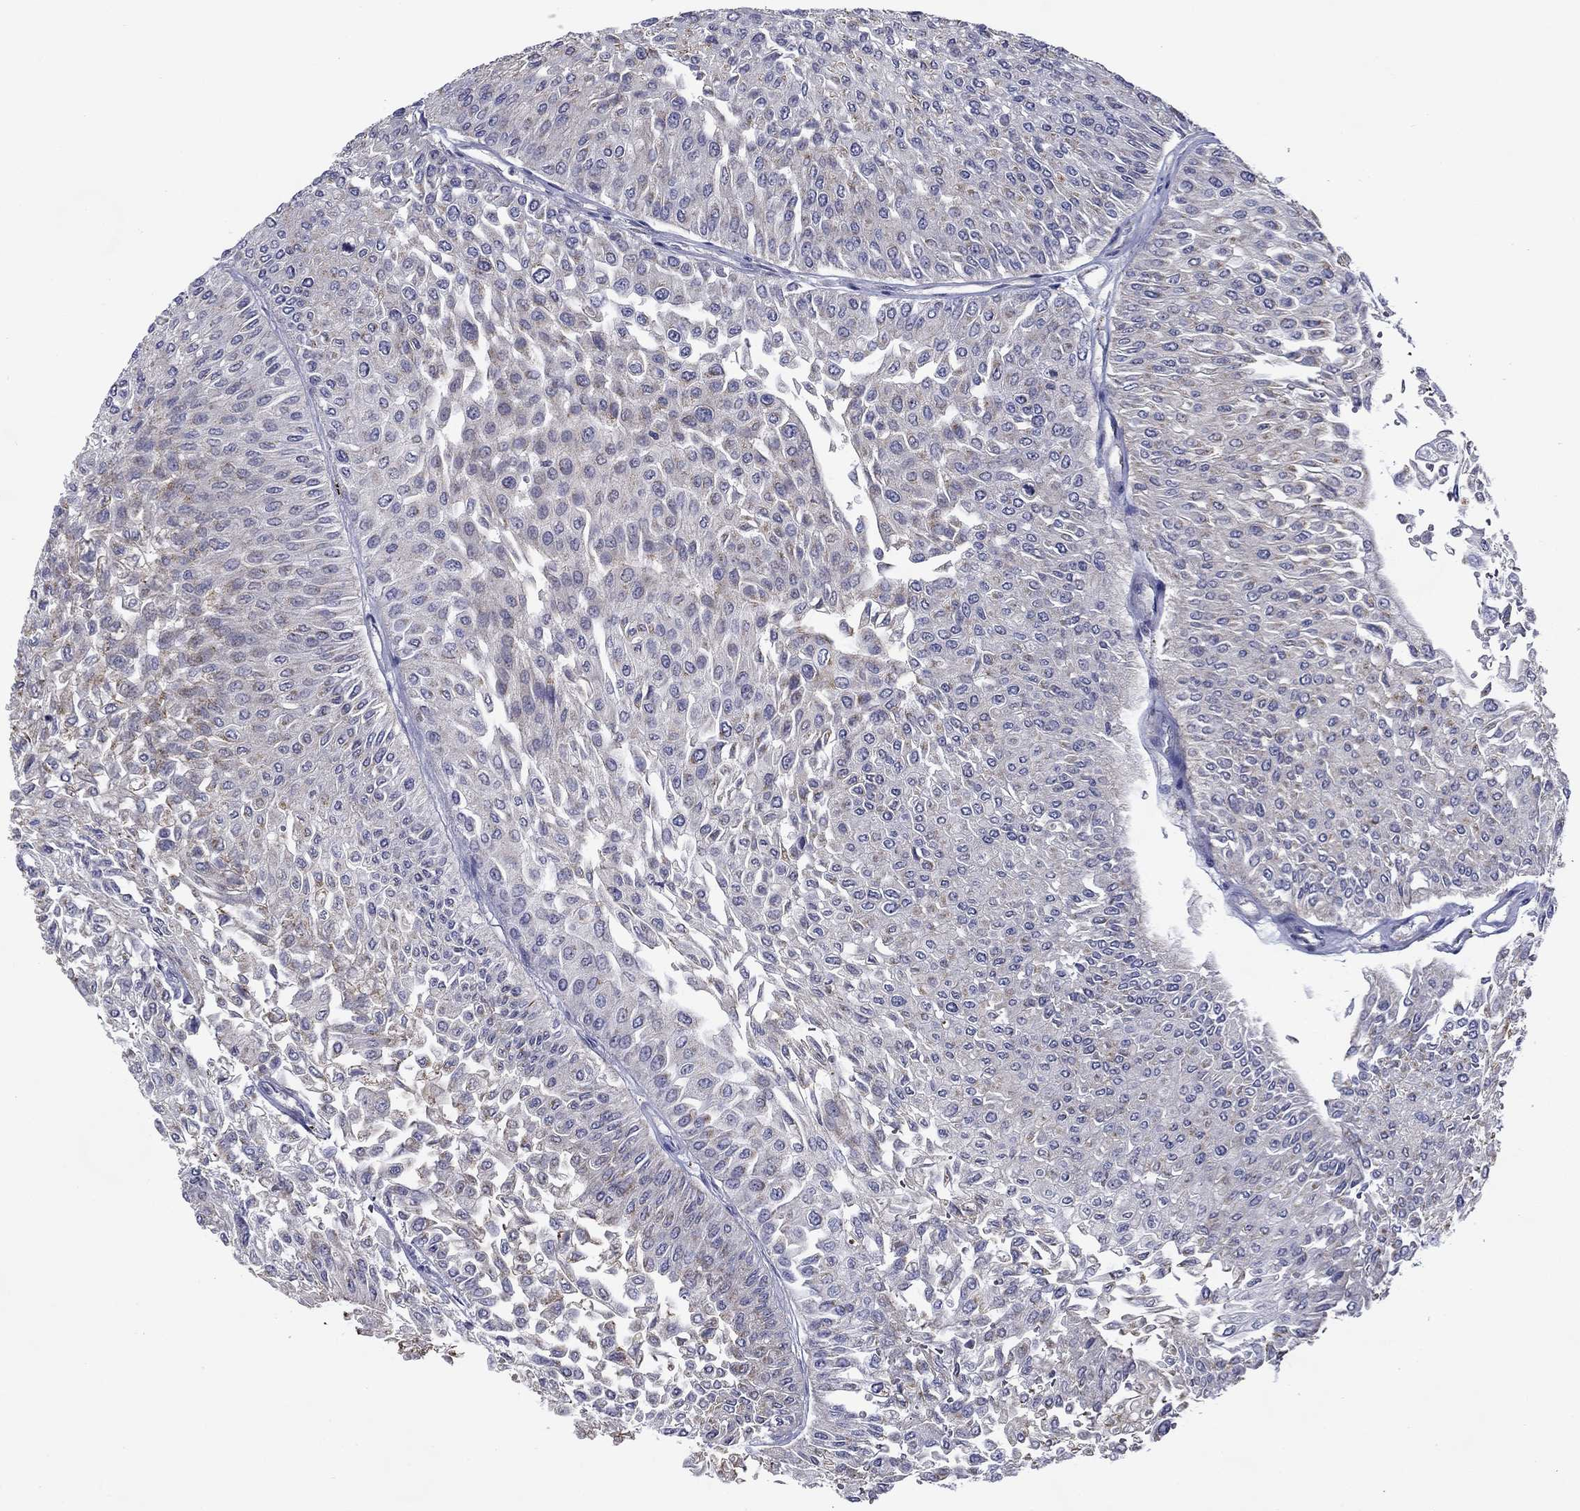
{"staining": {"intensity": "negative", "quantity": "none", "location": "none"}, "tissue": "urothelial cancer", "cell_type": "Tumor cells", "image_type": "cancer", "snomed": [{"axis": "morphology", "description": "Urothelial carcinoma, Low grade"}, {"axis": "topography", "description": "Urinary bladder"}], "caption": "Immunohistochemistry (IHC) of human urothelial carcinoma (low-grade) shows no expression in tumor cells. (DAB immunohistochemistry (IHC), high magnification).", "gene": "SPATA7", "patient": {"sex": "male", "age": 67}}